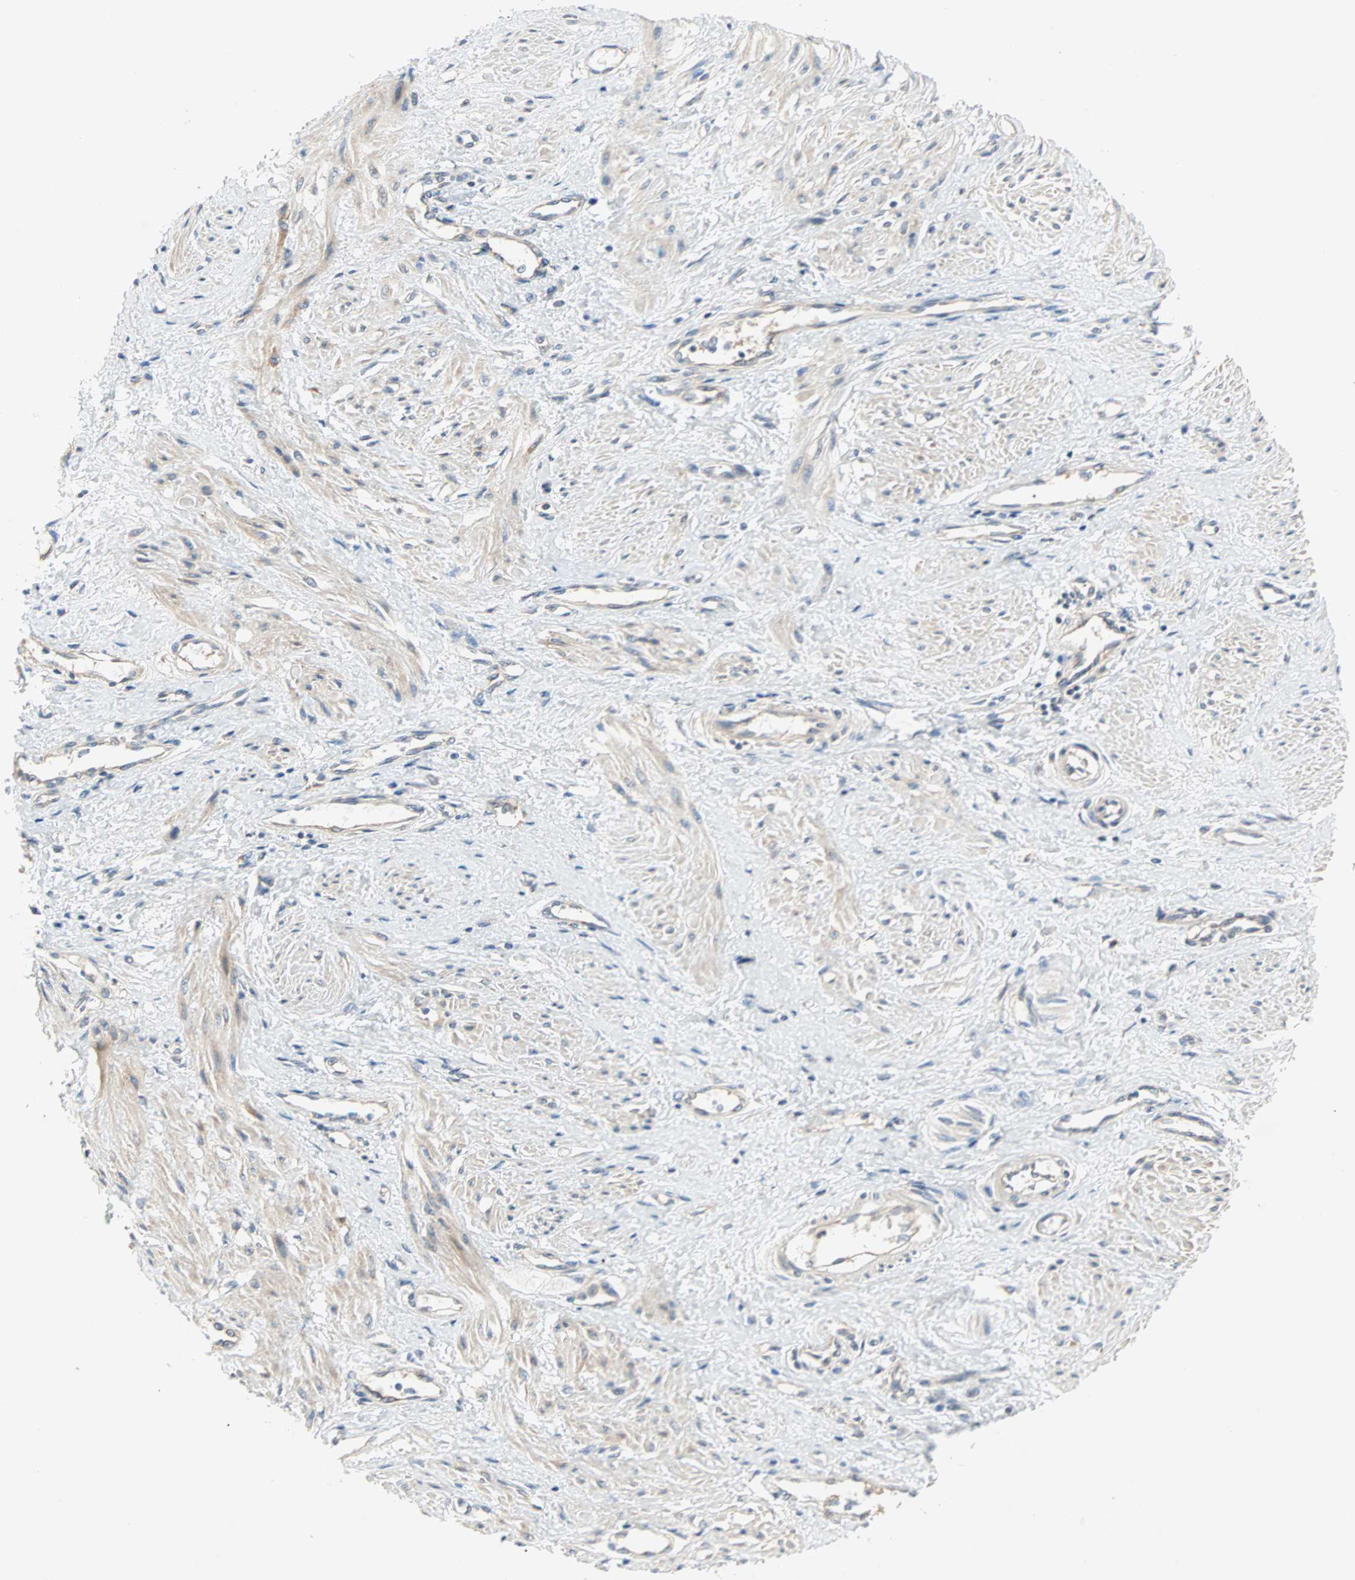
{"staining": {"intensity": "weak", "quantity": "<25%", "location": "cytoplasmic/membranous"}, "tissue": "smooth muscle", "cell_type": "Smooth muscle cells", "image_type": "normal", "snomed": [{"axis": "morphology", "description": "Normal tissue, NOS"}, {"axis": "topography", "description": "Smooth muscle"}, {"axis": "topography", "description": "Uterus"}], "caption": "This is an immunohistochemistry (IHC) photomicrograph of unremarkable human smooth muscle. There is no expression in smooth muscle cells.", "gene": "PDE8A", "patient": {"sex": "female", "age": 39}}